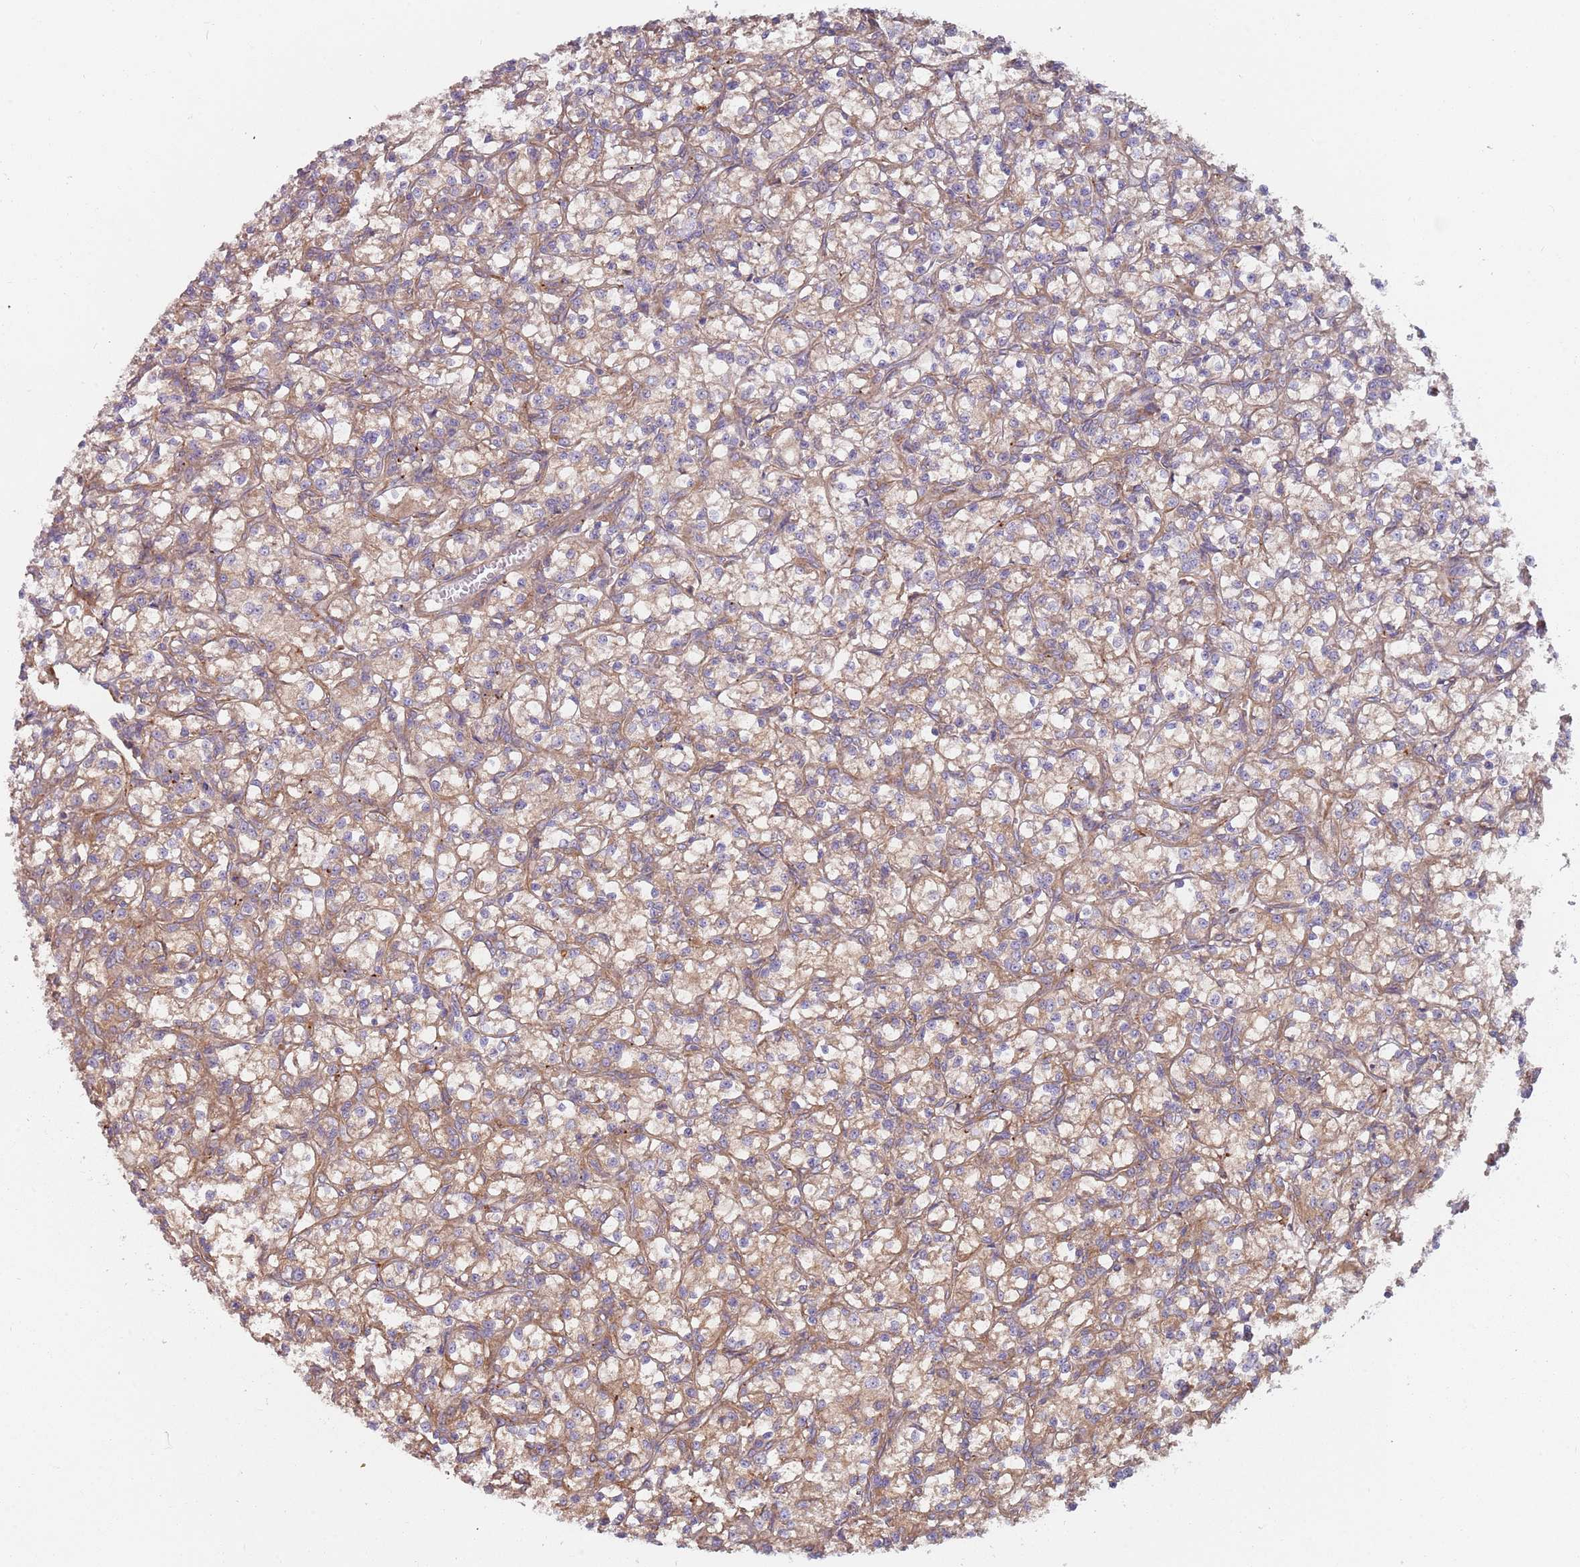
{"staining": {"intensity": "weak", "quantity": "25%-75%", "location": "cytoplasmic/membranous"}, "tissue": "renal cancer", "cell_type": "Tumor cells", "image_type": "cancer", "snomed": [{"axis": "morphology", "description": "Adenocarcinoma, NOS"}, {"axis": "topography", "description": "Kidney"}], "caption": "Immunohistochemistry micrograph of renal cancer stained for a protein (brown), which exhibits low levels of weak cytoplasmic/membranous positivity in about 25%-75% of tumor cells.", "gene": "SPDL1", "patient": {"sex": "female", "age": 59}}